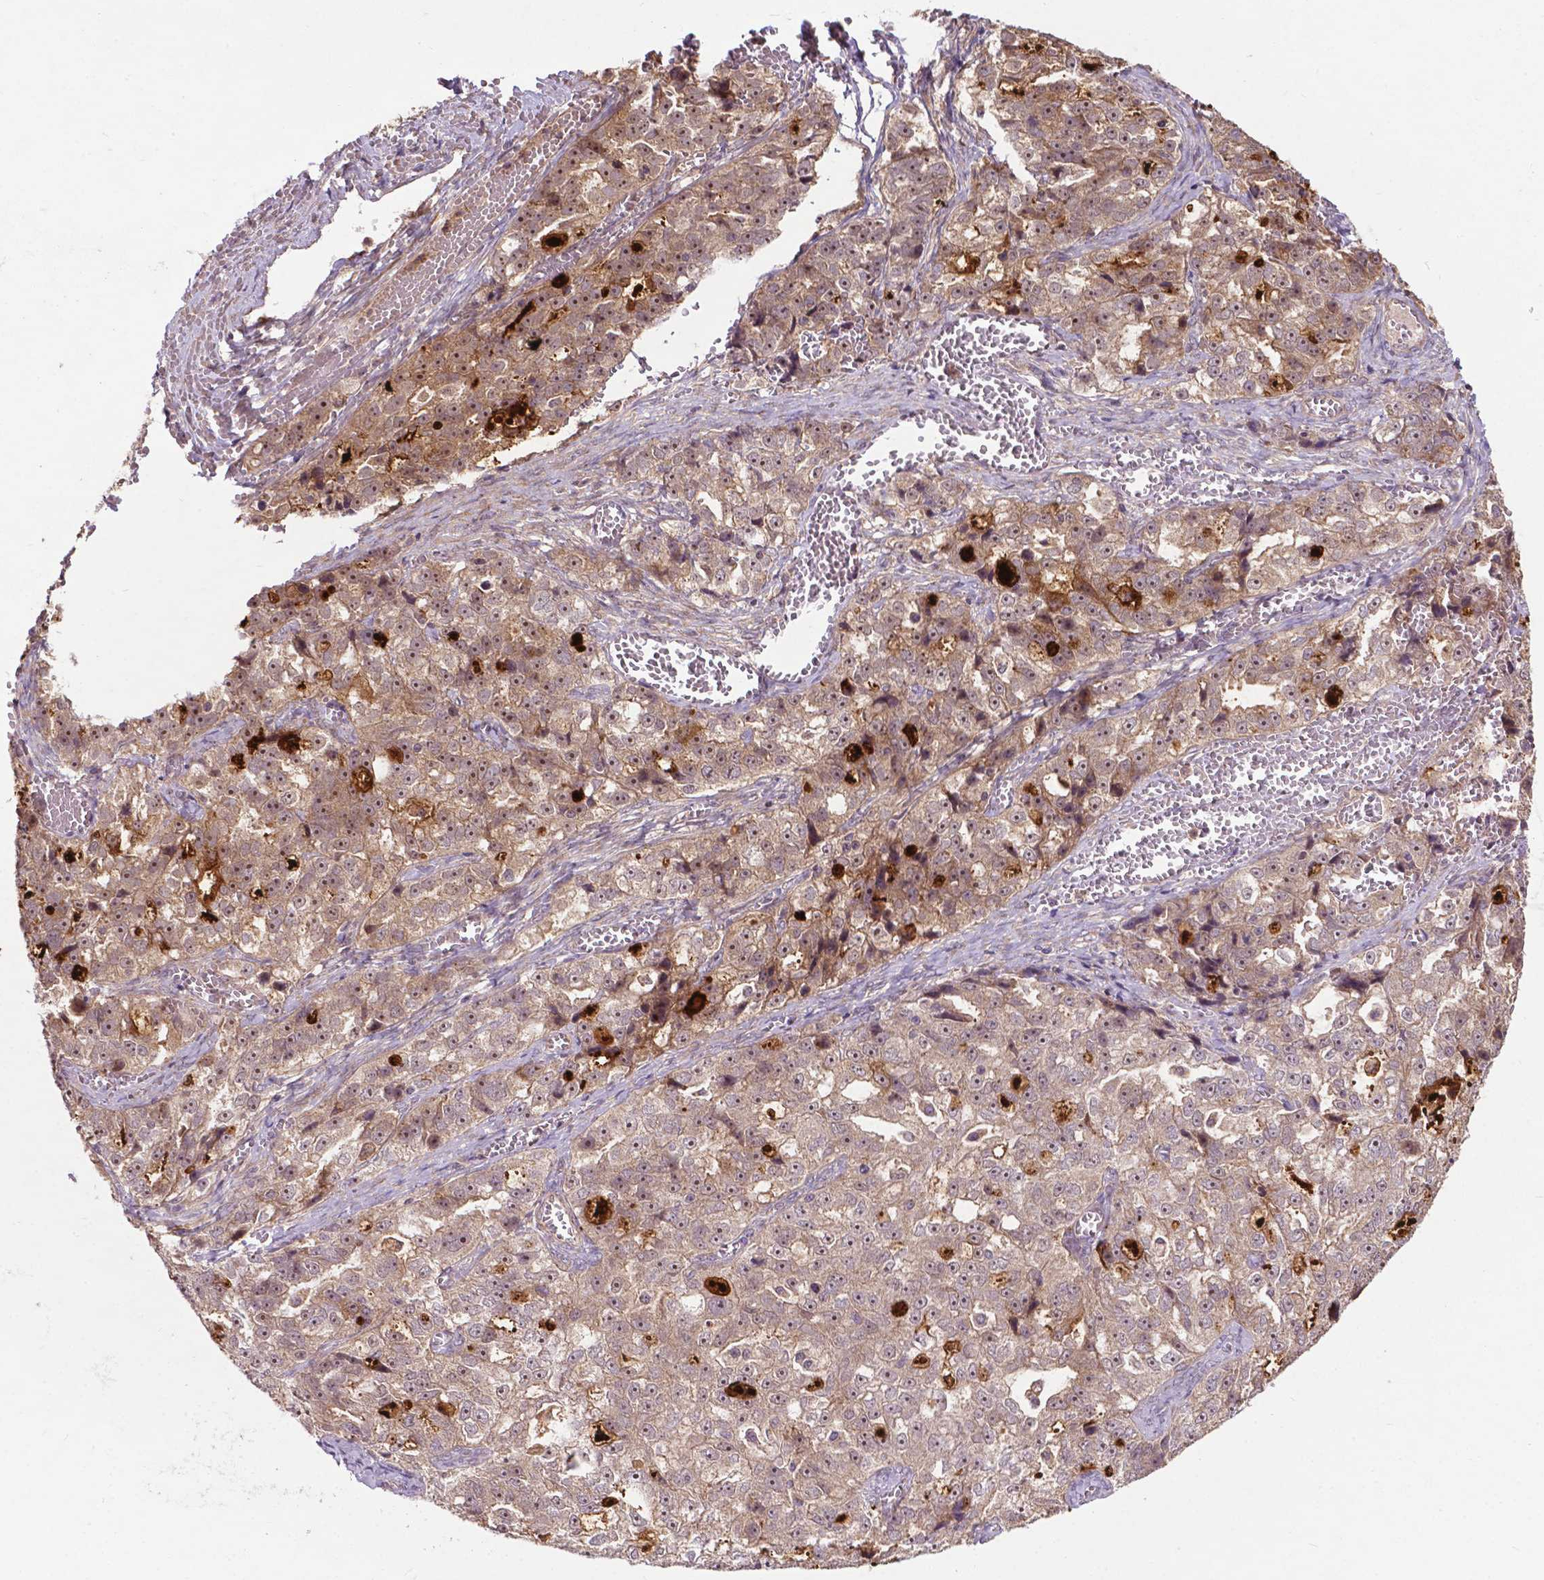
{"staining": {"intensity": "moderate", "quantity": "25%-75%", "location": "cytoplasmic/membranous,nuclear"}, "tissue": "ovarian cancer", "cell_type": "Tumor cells", "image_type": "cancer", "snomed": [{"axis": "morphology", "description": "Cystadenocarcinoma, serous, NOS"}, {"axis": "topography", "description": "Ovary"}], "caption": "This histopathology image displays immunohistochemistry (IHC) staining of human serous cystadenocarcinoma (ovarian), with medium moderate cytoplasmic/membranous and nuclear expression in about 25%-75% of tumor cells.", "gene": "PARP3", "patient": {"sex": "female", "age": 51}}